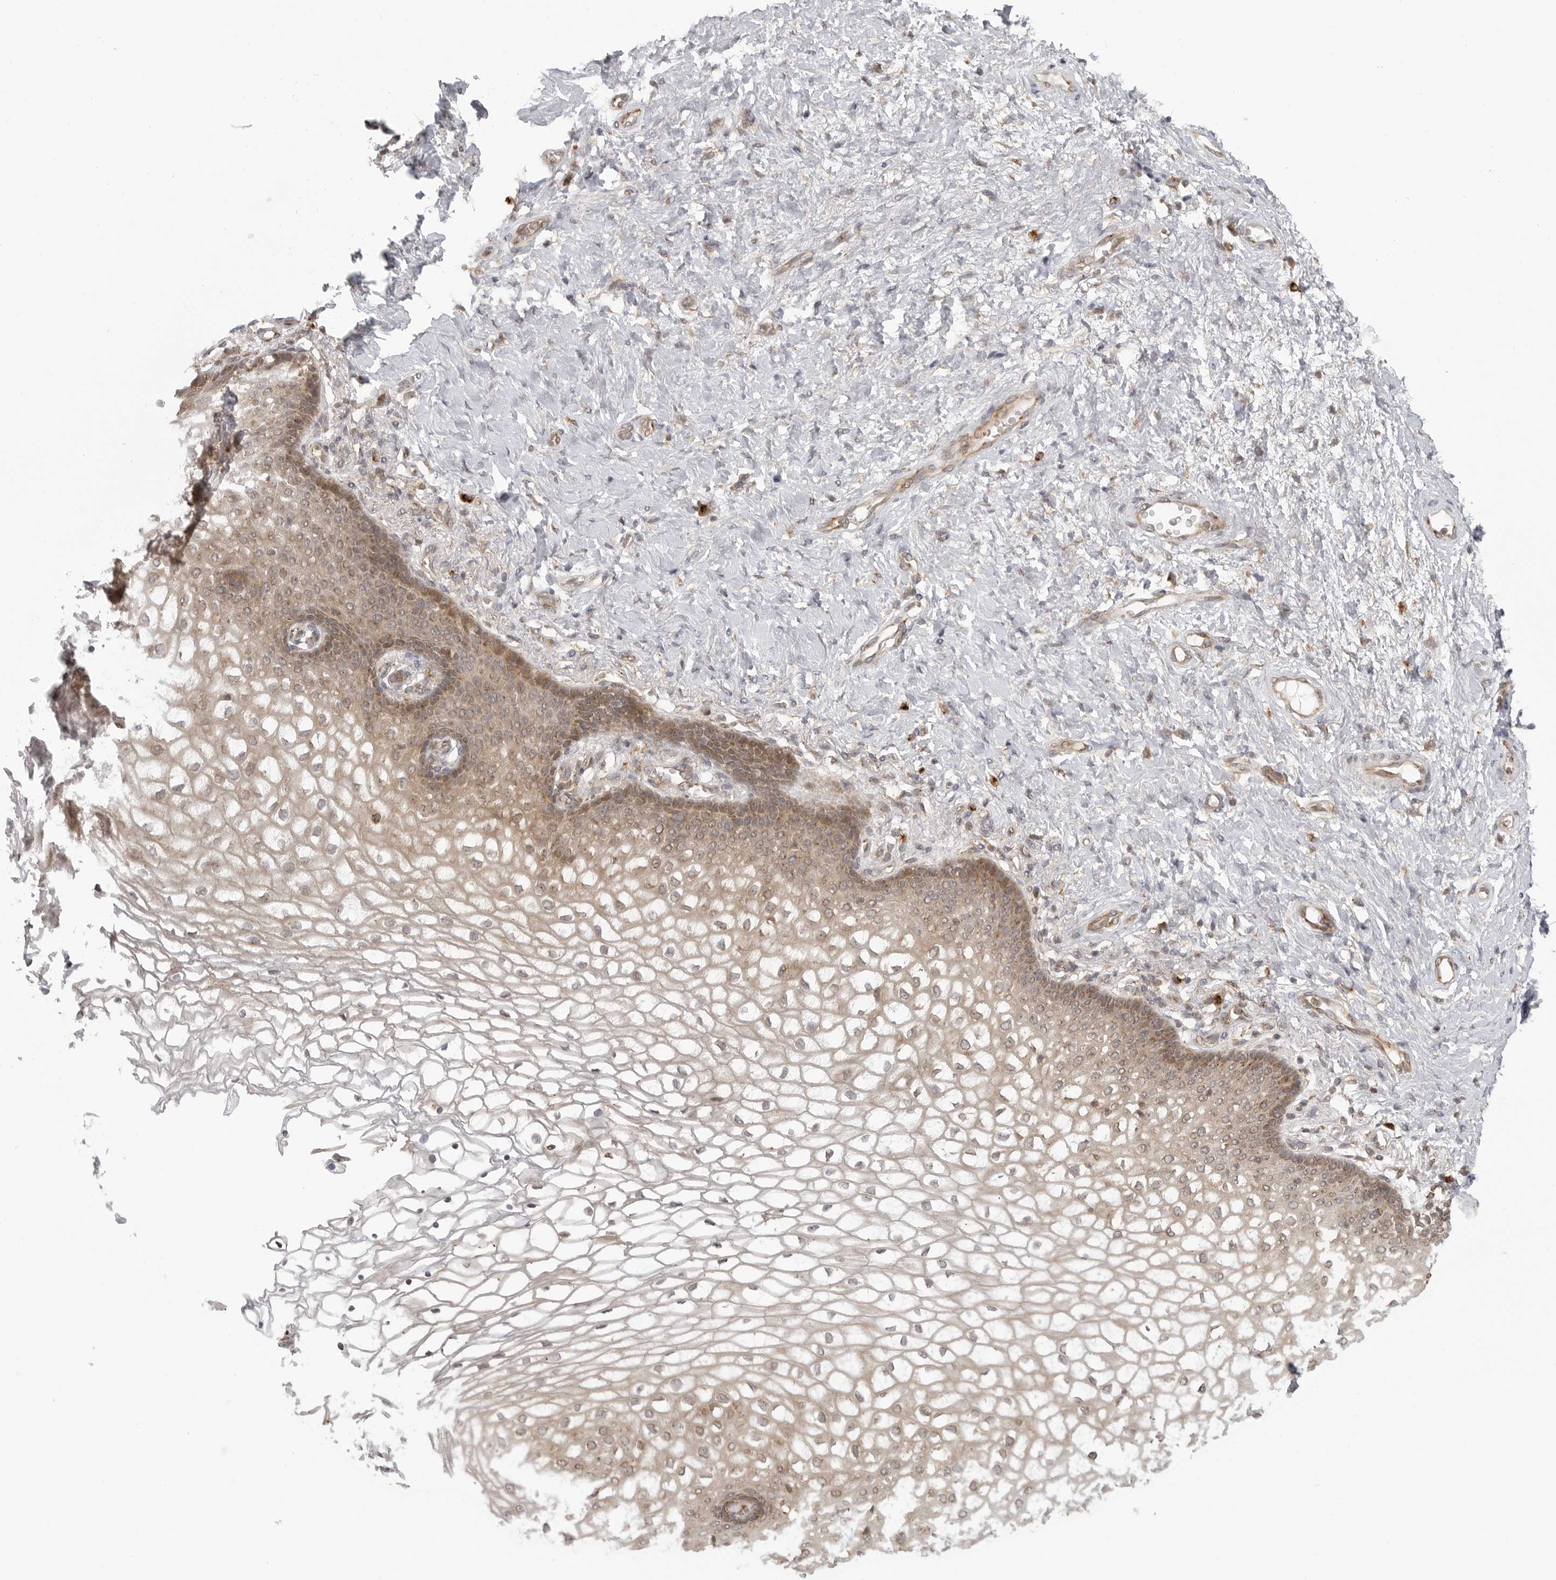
{"staining": {"intensity": "moderate", "quantity": ">75%", "location": "cytoplasmic/membranous"}, "tissue": "vagina", "cell_type": "Squamous epithelial cells", "image_type": "normal", "snomed": [{"axis": "morphology", "description": "Normal tissue, NOS"}, {"axis": "topography", "description": "Vagina"}], "caption": "Vagina stained for a protein reveals moderate cytoplasmic/membranous positivity in squamous epithelial cells. The staining is performed using DAB (3,3'-diaminobenzidine) brown chromogen to label protein expression. The nuclei are counter-stained blue using hematoxylin.", "gene": "COPA", "patient": {"sex": "female", "age": 60}}